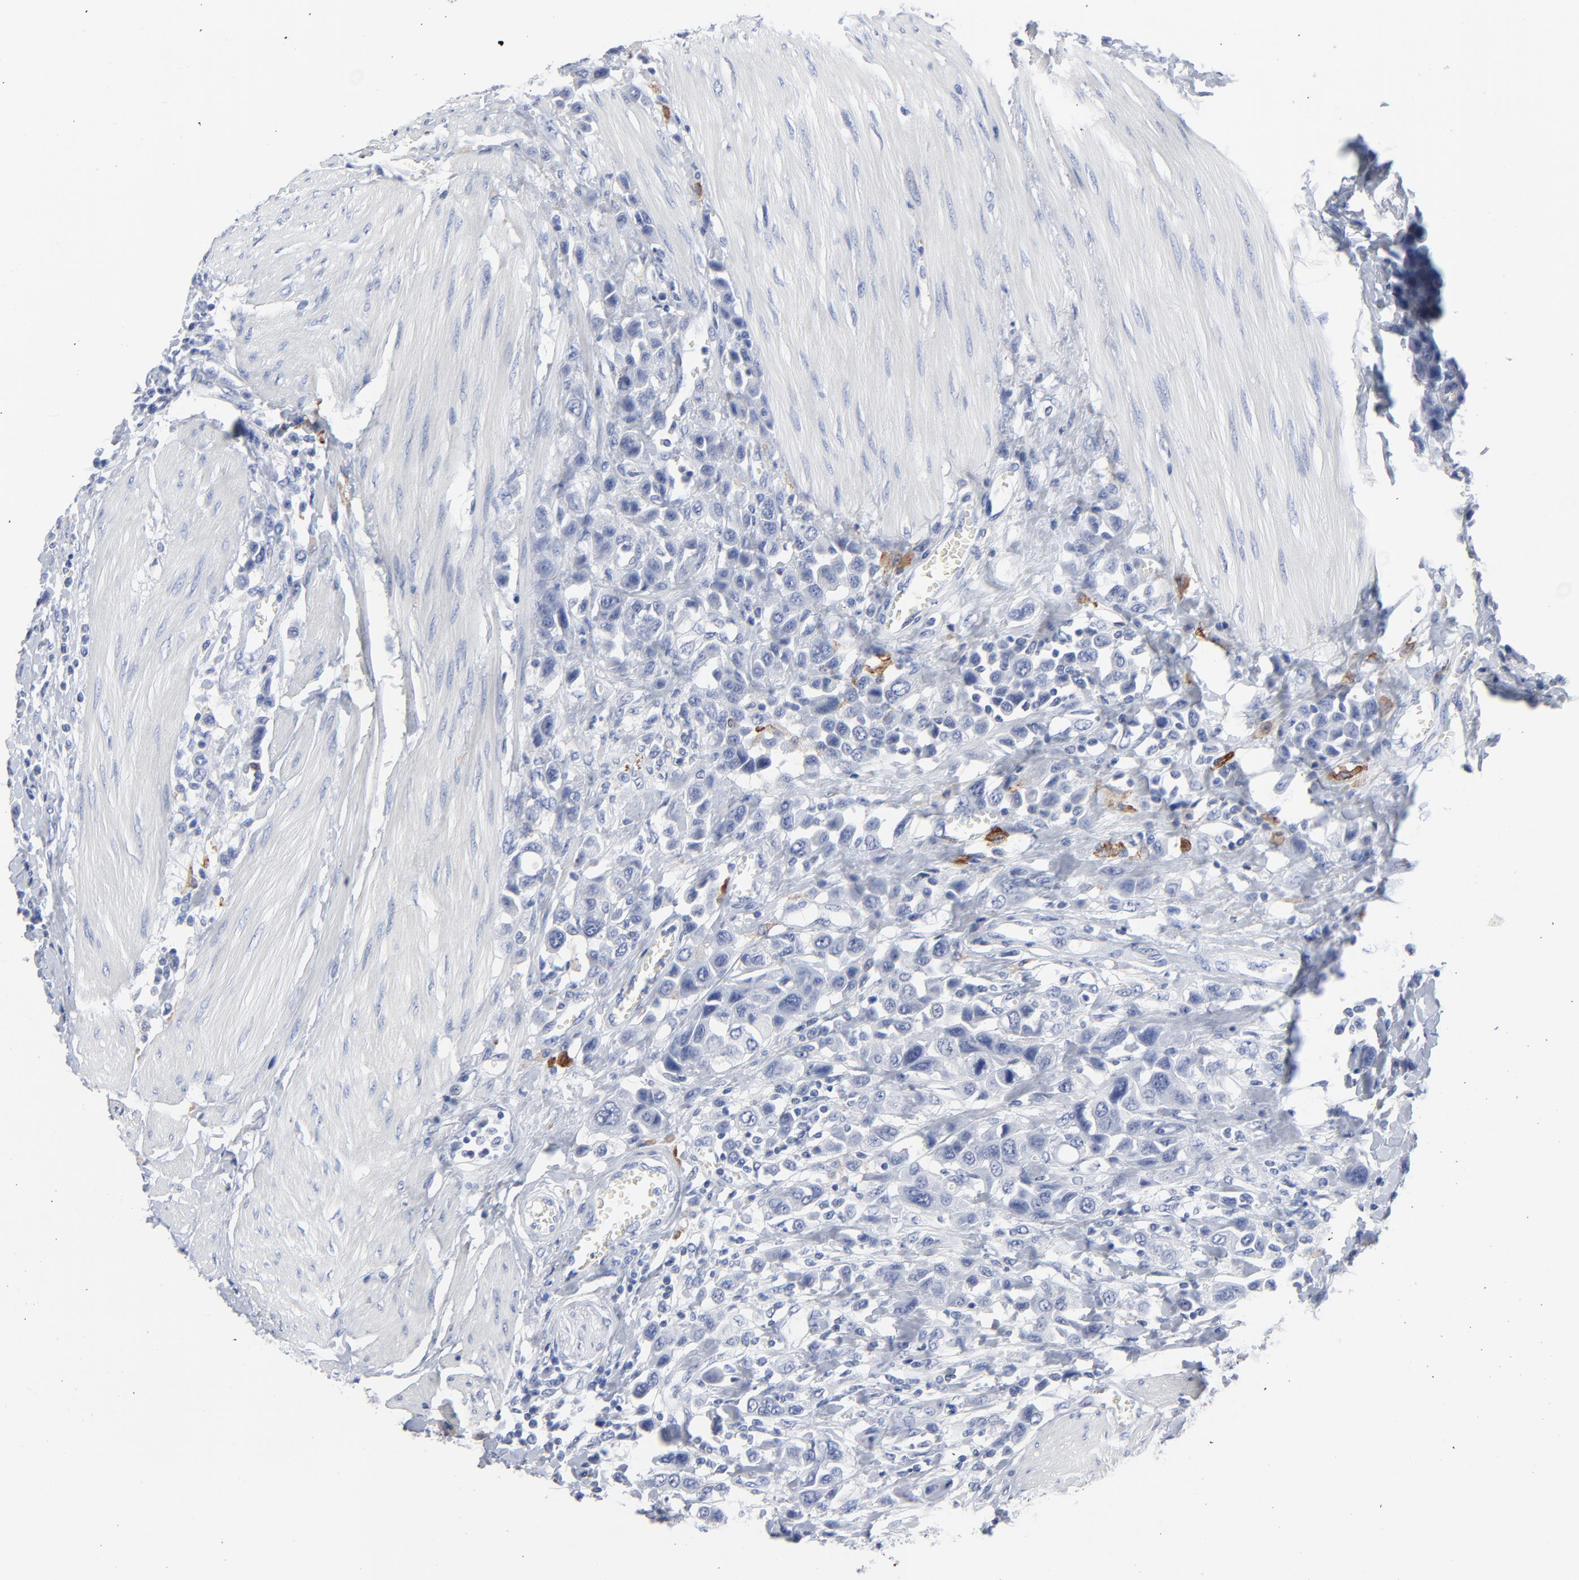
{"staining": {"intensity": "negative", "quantity": "none", "location": "none"}, "tissue": "urothelial cancer", "cell_type": "Tumor cells", "image_type": "cancer", "snomed": [{"axis": "morphology", "description": "Urothelial carcinoma, High grade"}, {"axis": "topography", "description": "Urinary bladder"}], "caption": "The photomicrograph shows no staining of tumor cells in high-grade urothelial carcinoma.", "gene": "CLEC4G", "patient": {"sex": "male", "age": 50}}